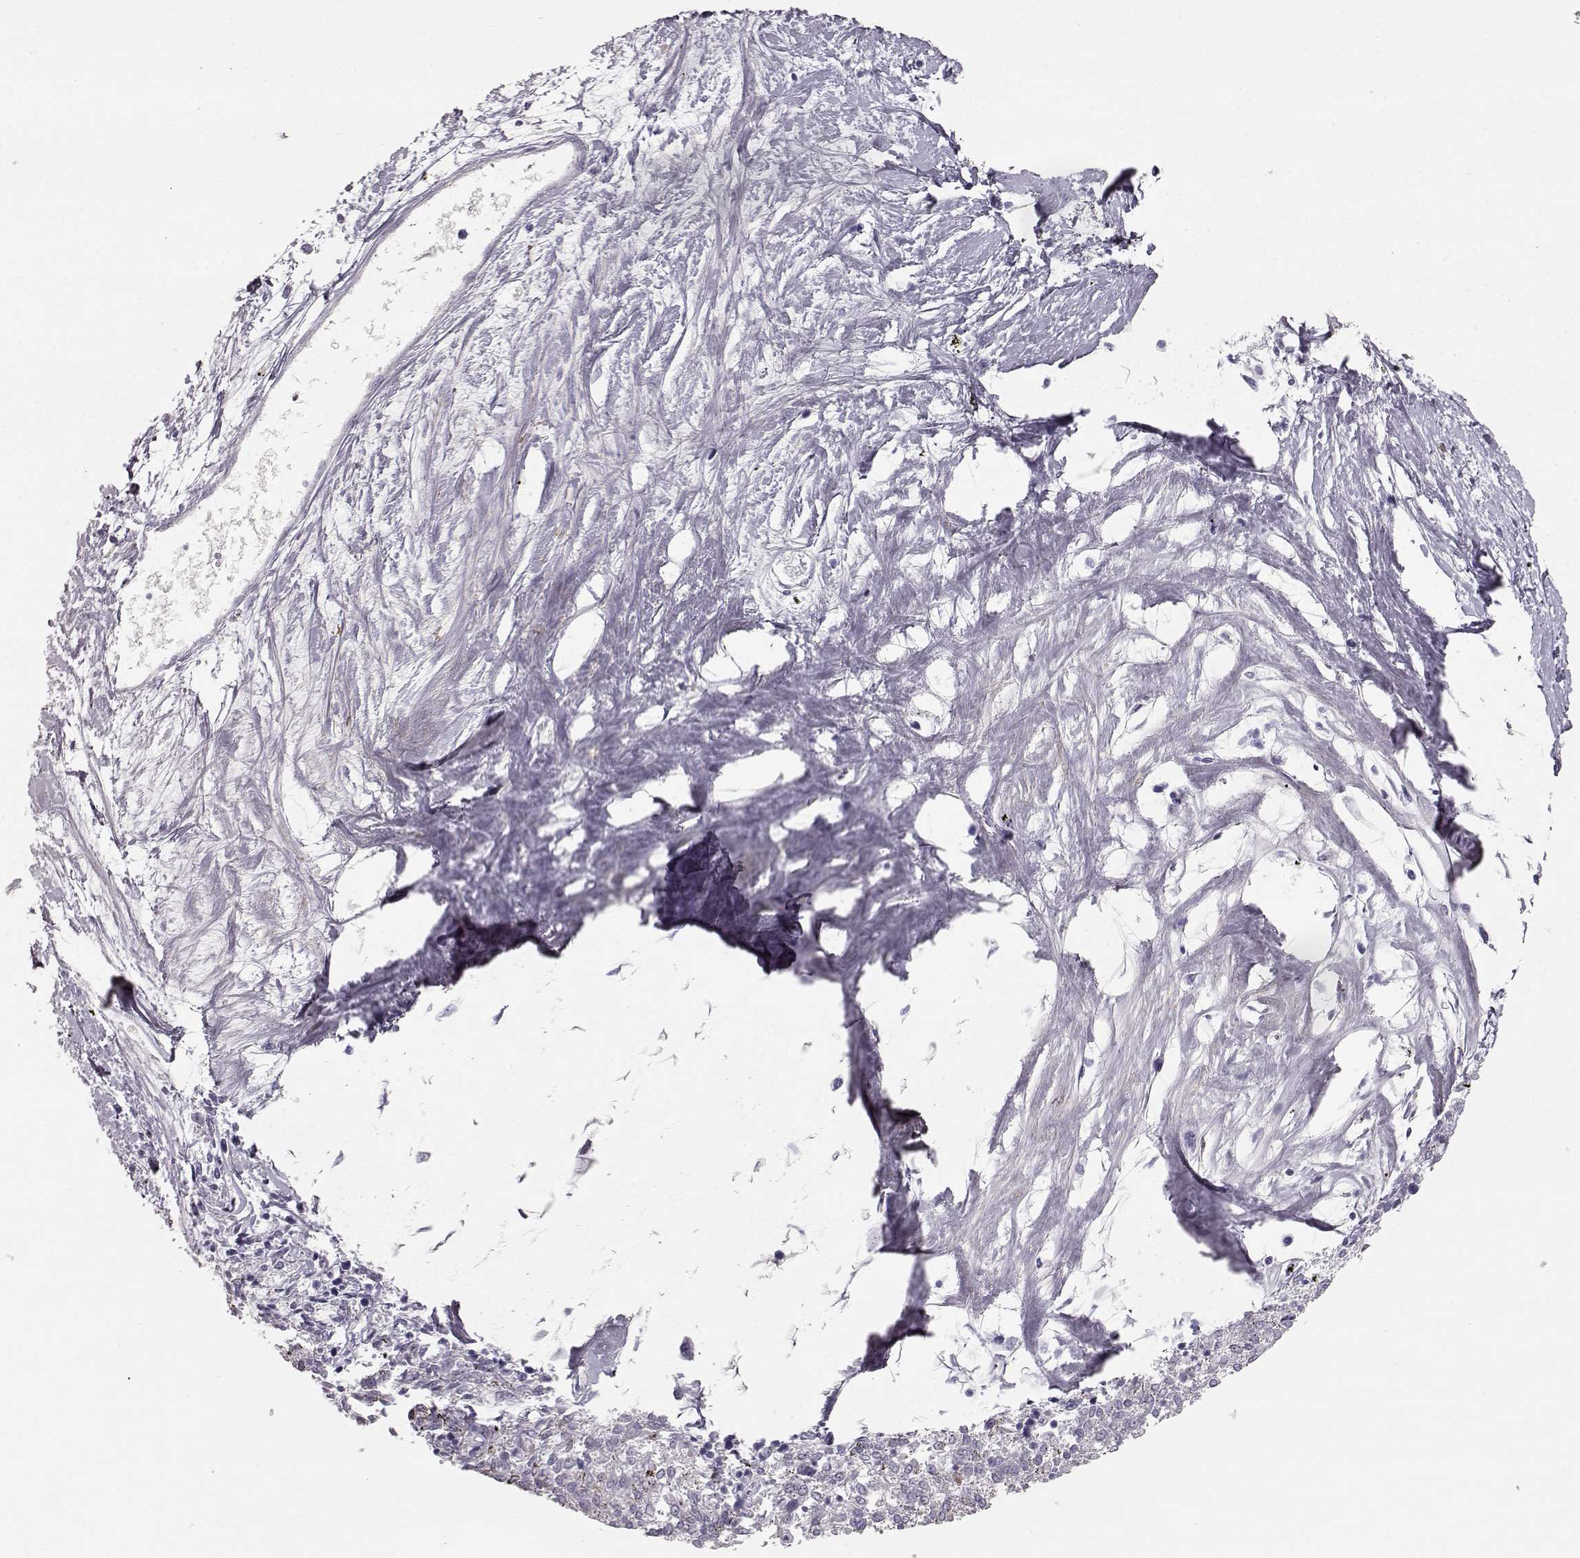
{"staining": {"intensity": "negative", "quantity": "none", "location": "none"}, "tissue": "melanoma", "cell_type": "Tumor cells", "image_type": "cancer", "snomed": [{"axis": "morphology", "description": "Malignant melanoma, NOS"}, {"axis": "topography", "description": "Skin"}], "caption": "Immunohistochemical staining of melanoma shows no significant positivity in tumor cells.", "gene": "KRTAP16-1", "patient": {"sex": "female", "age": 72}}